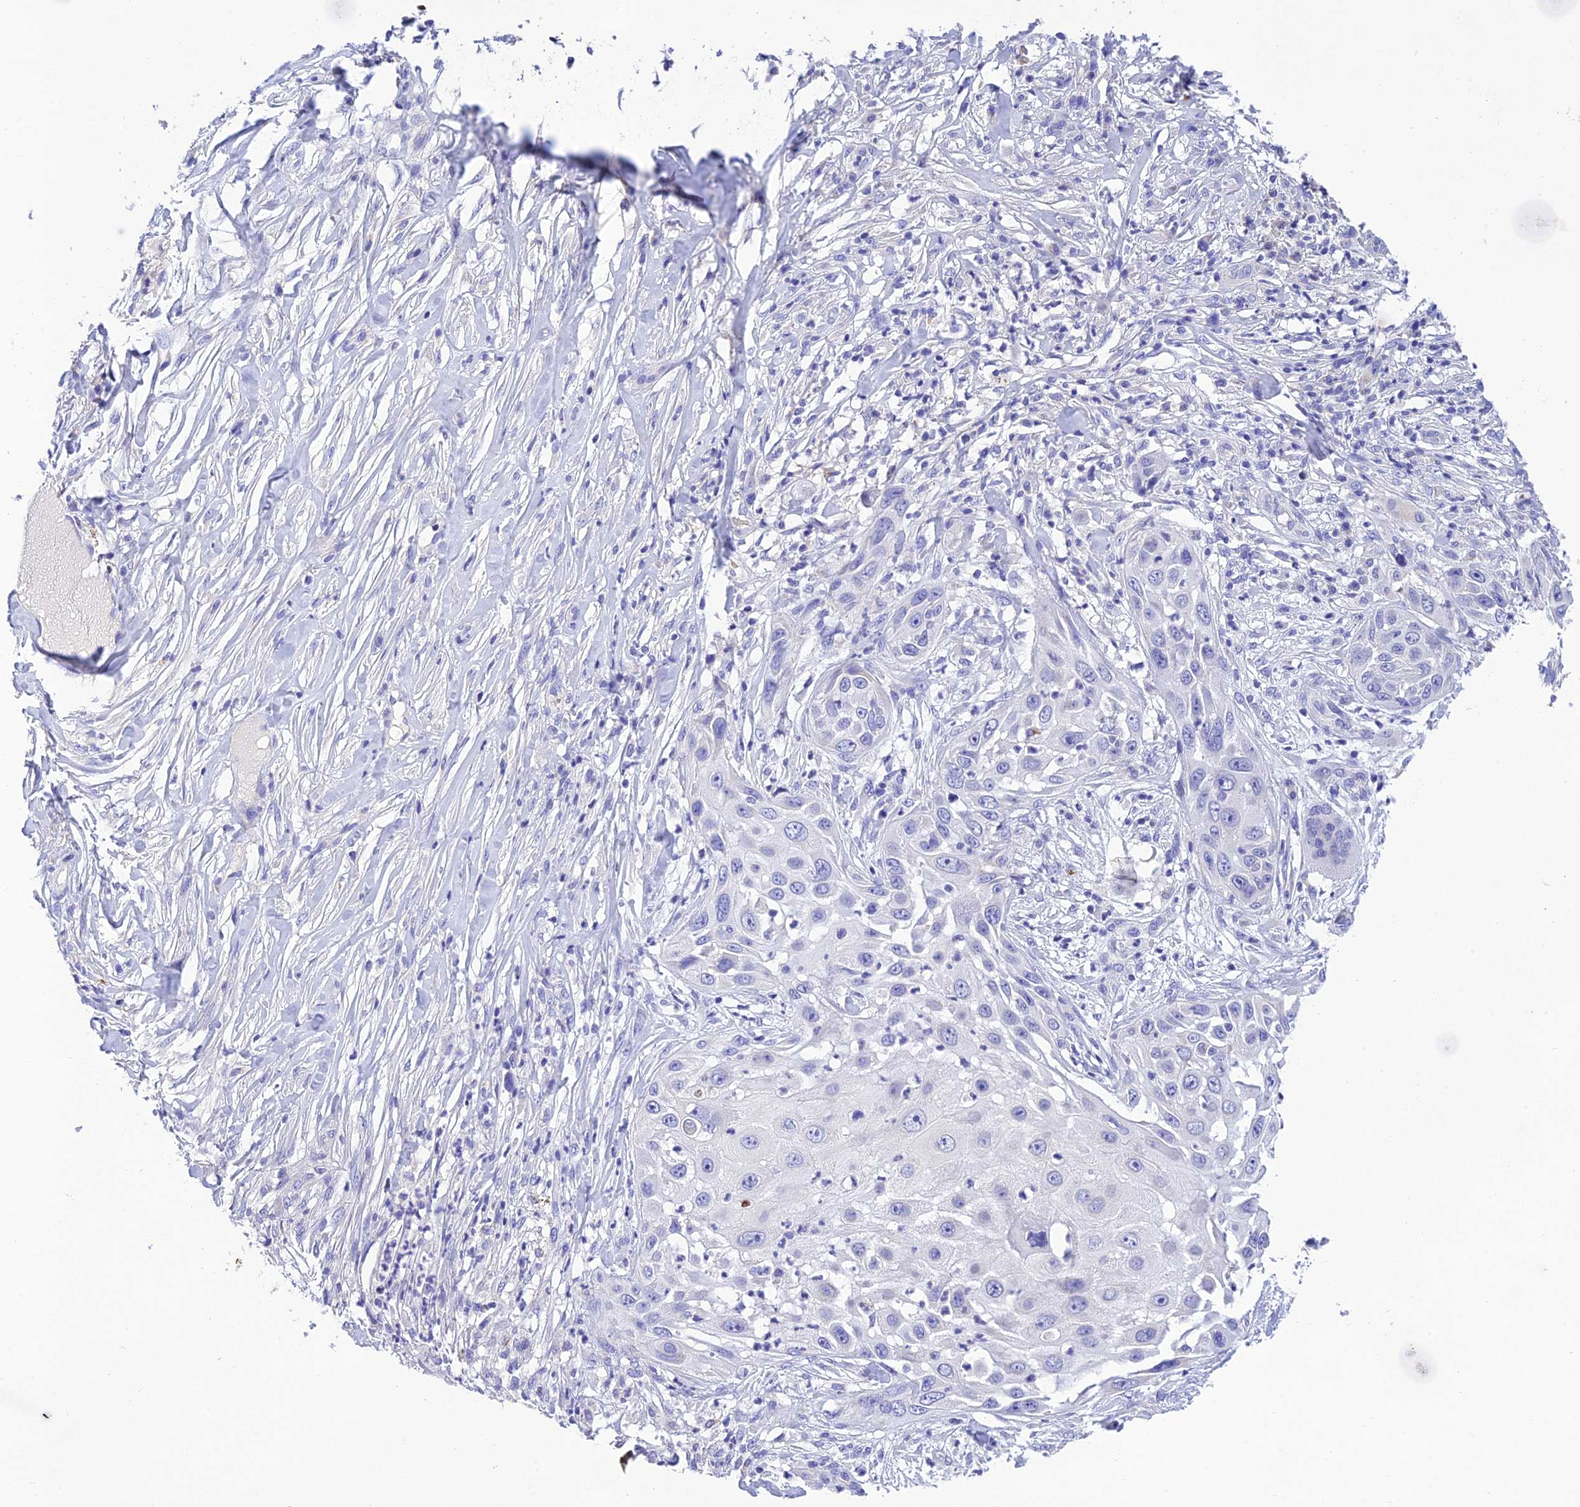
{"staining": {"intensity": "negative", "quantity": "none", "location": "none"}, "tissue": "skin cancer", "cell_type": "Tumor cells", "image_type": "cancer", "snomed": [{"axis": "morphology", "description": "Squamous cell carcinoma, NOS"}, {"axis": "topography", "description": "Skin"}], "caption": "This is an immunohistochemistry (IHC) histopathology image of human skin squamous cell carcinoma. There is no expression in tumor cells.", "gene": "MS4A5", "patient": {"sex": "female", "age": 44}}